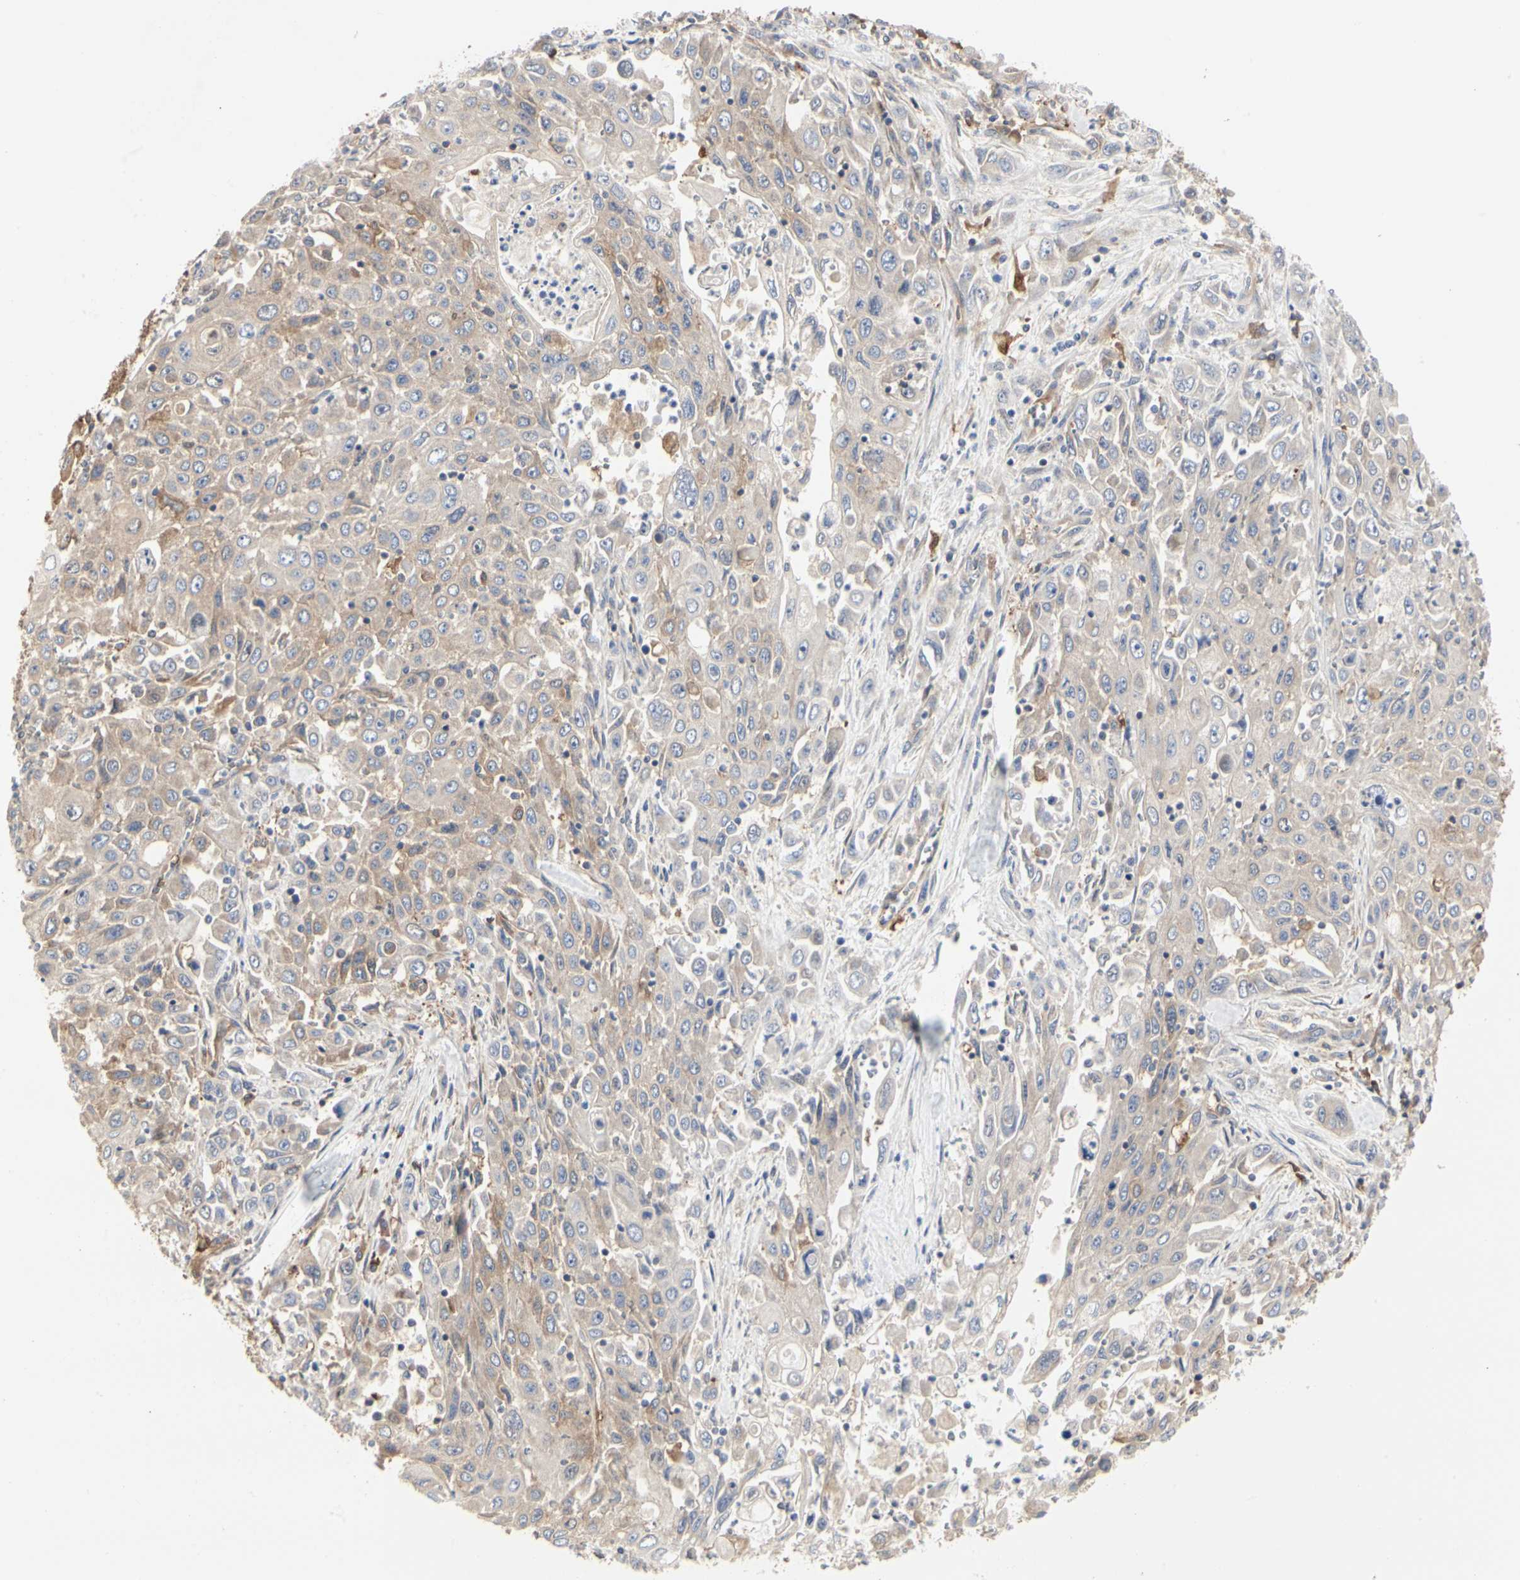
{"staining": {"intensity": "weak", "quantity": ">75%", "location": "cytoplasmic/membranous"}, "tissue": "pancreatic cancer", "cell_type": "Tumor cells", "image_type": "cancer", "snomed": [{"axis": "morphology", "description": "Adenocarcinoma, NOS"}, {"axis": "topography", "description": "Pancreas"}], "caption": "IHC of pancreatic adenocarcinoma exhibits low levels of weak cytoplasmic/membranous staining in about >75% of tumor cells.", "gene": "C3orf52", "patient": {"sex": "male", "age": 70}}